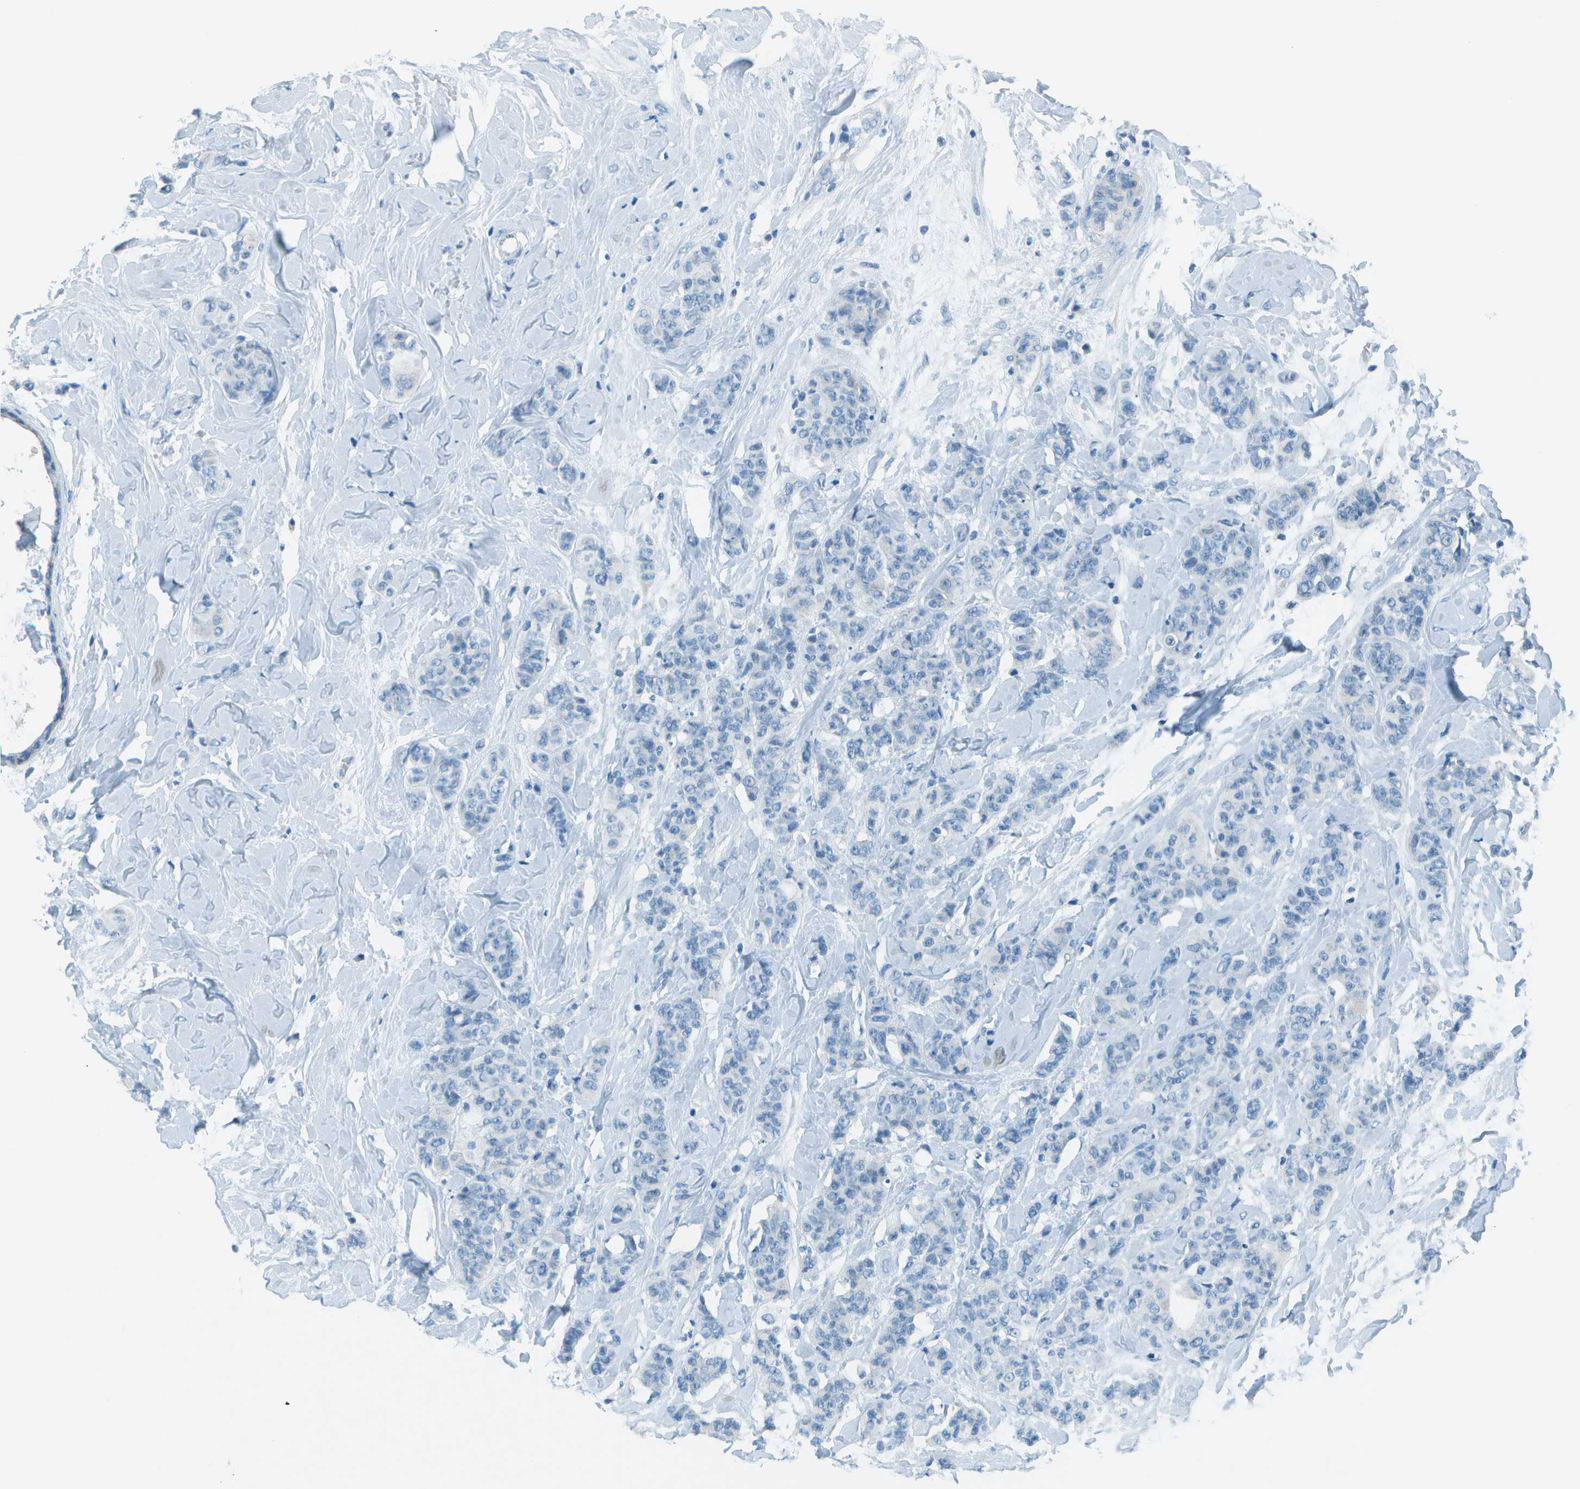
{"staining": {"intensity": "negative", "quantity": "none", "location": "none"}, "tissue": "breast cancer", "cell_type": "Tumor cells", "image_type": "cancer", "snomed": [{"axis": "morphology", "description": "Normal tissue, NOS"}, {"axis": "morphology", "description": "Duct carcinoma"}, {"axis": "topography", "description": "Breast"}], "caption": "DAB immunohistochemical staining of breast cancer reveals no significant staining in tumor cells.", "gene": "FGF1", "patient": {"sex": "female", "age": 40}}